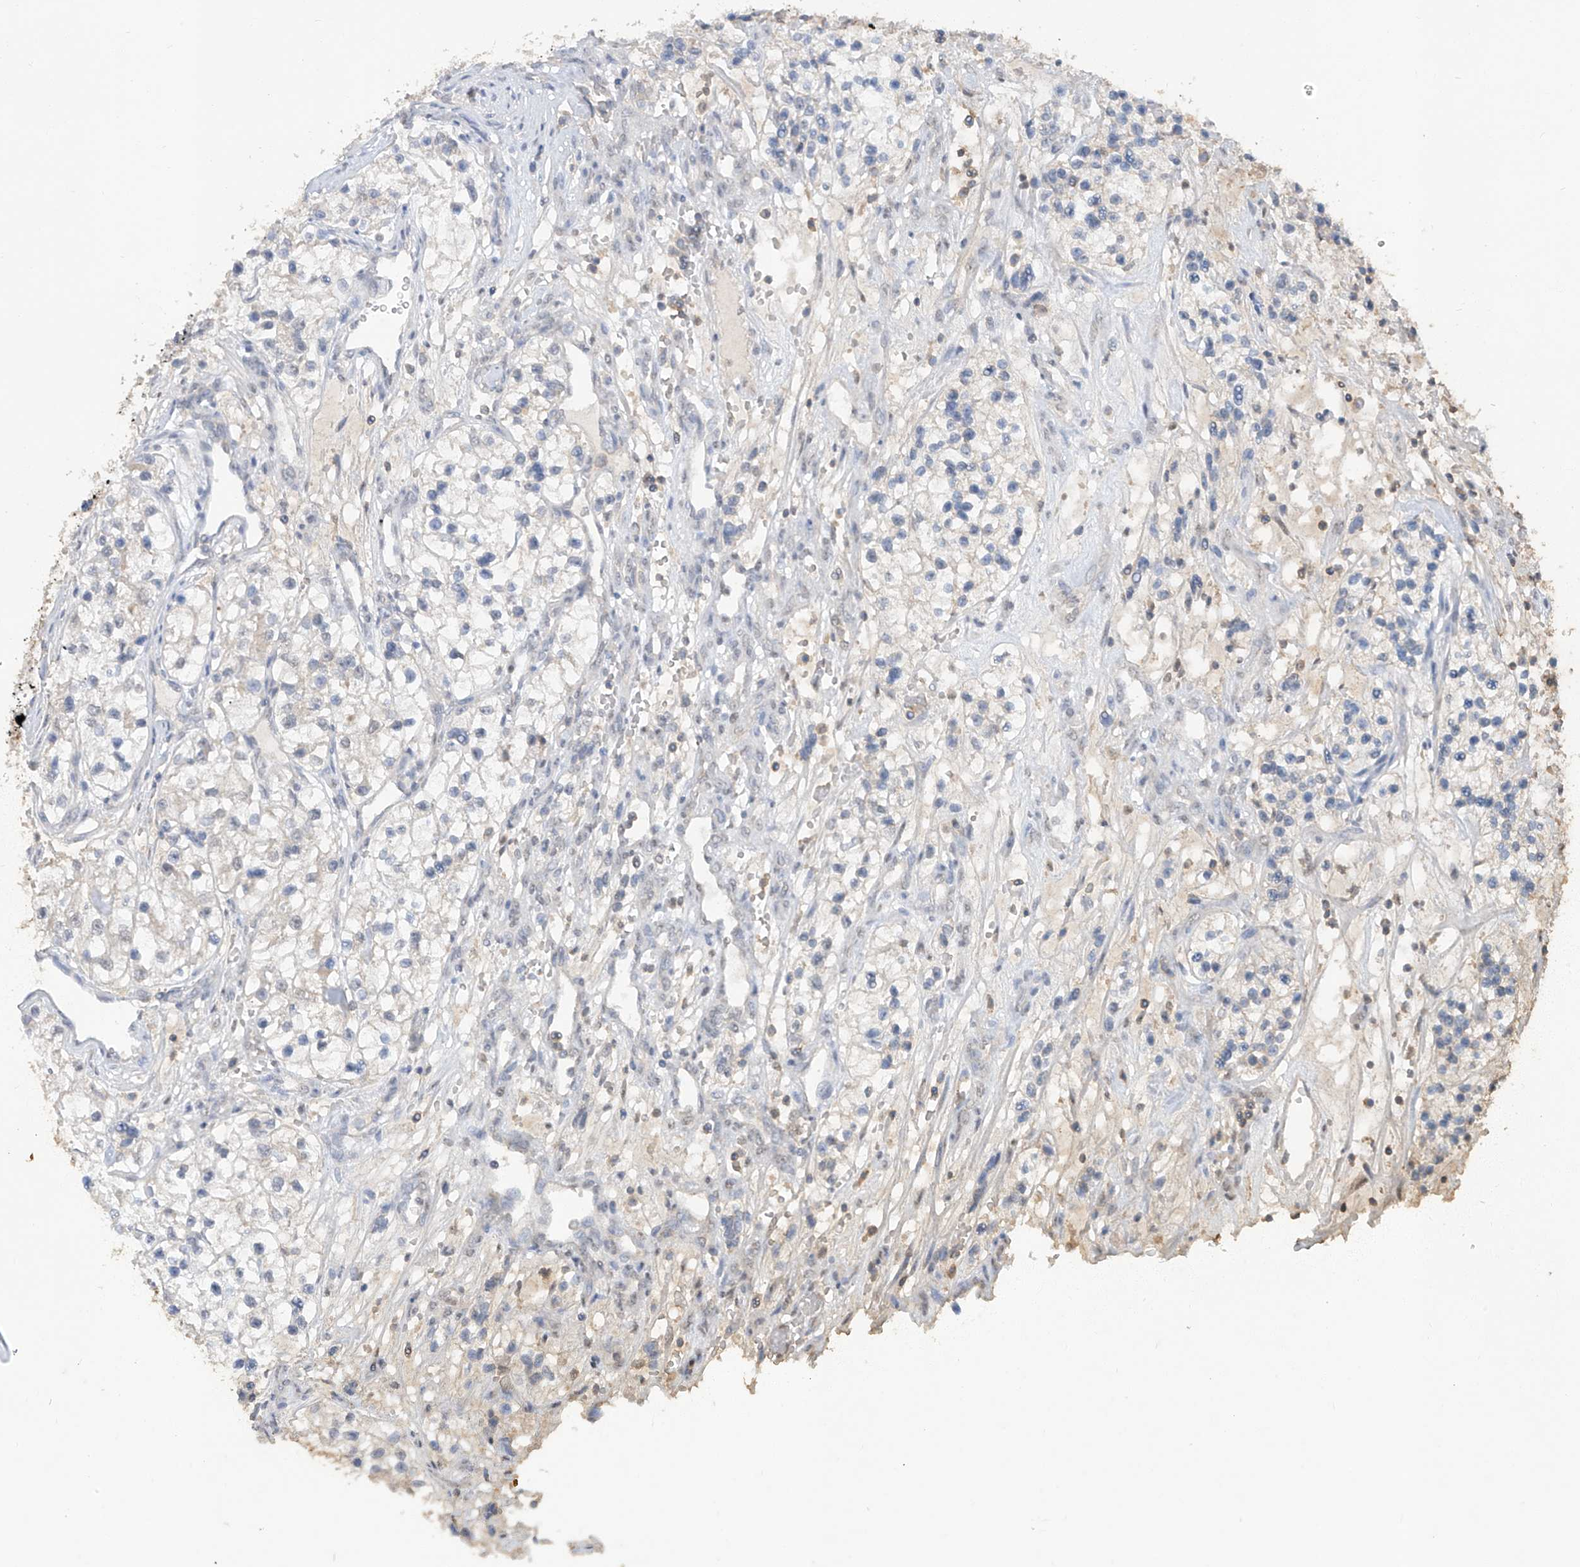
{"staining": {"intensity": "negative", "quantity": "none", "location": "none"}, "tissue": "renal cancer", "cell_type": "Tumor cells", "image_type": "cancer", "snomed": [{"axis": "morphology", "description": "Adenocarcinoma, NOS"}, {"axis": "topography", "description": "Kidney"}], "caption": "Human adenocarcinoma (renal) stained for a protein using immunohistochemistry reveals no staining in tumor cells.", "gene": "HAS3", "patient": {"sex": "female", "age": 57}}